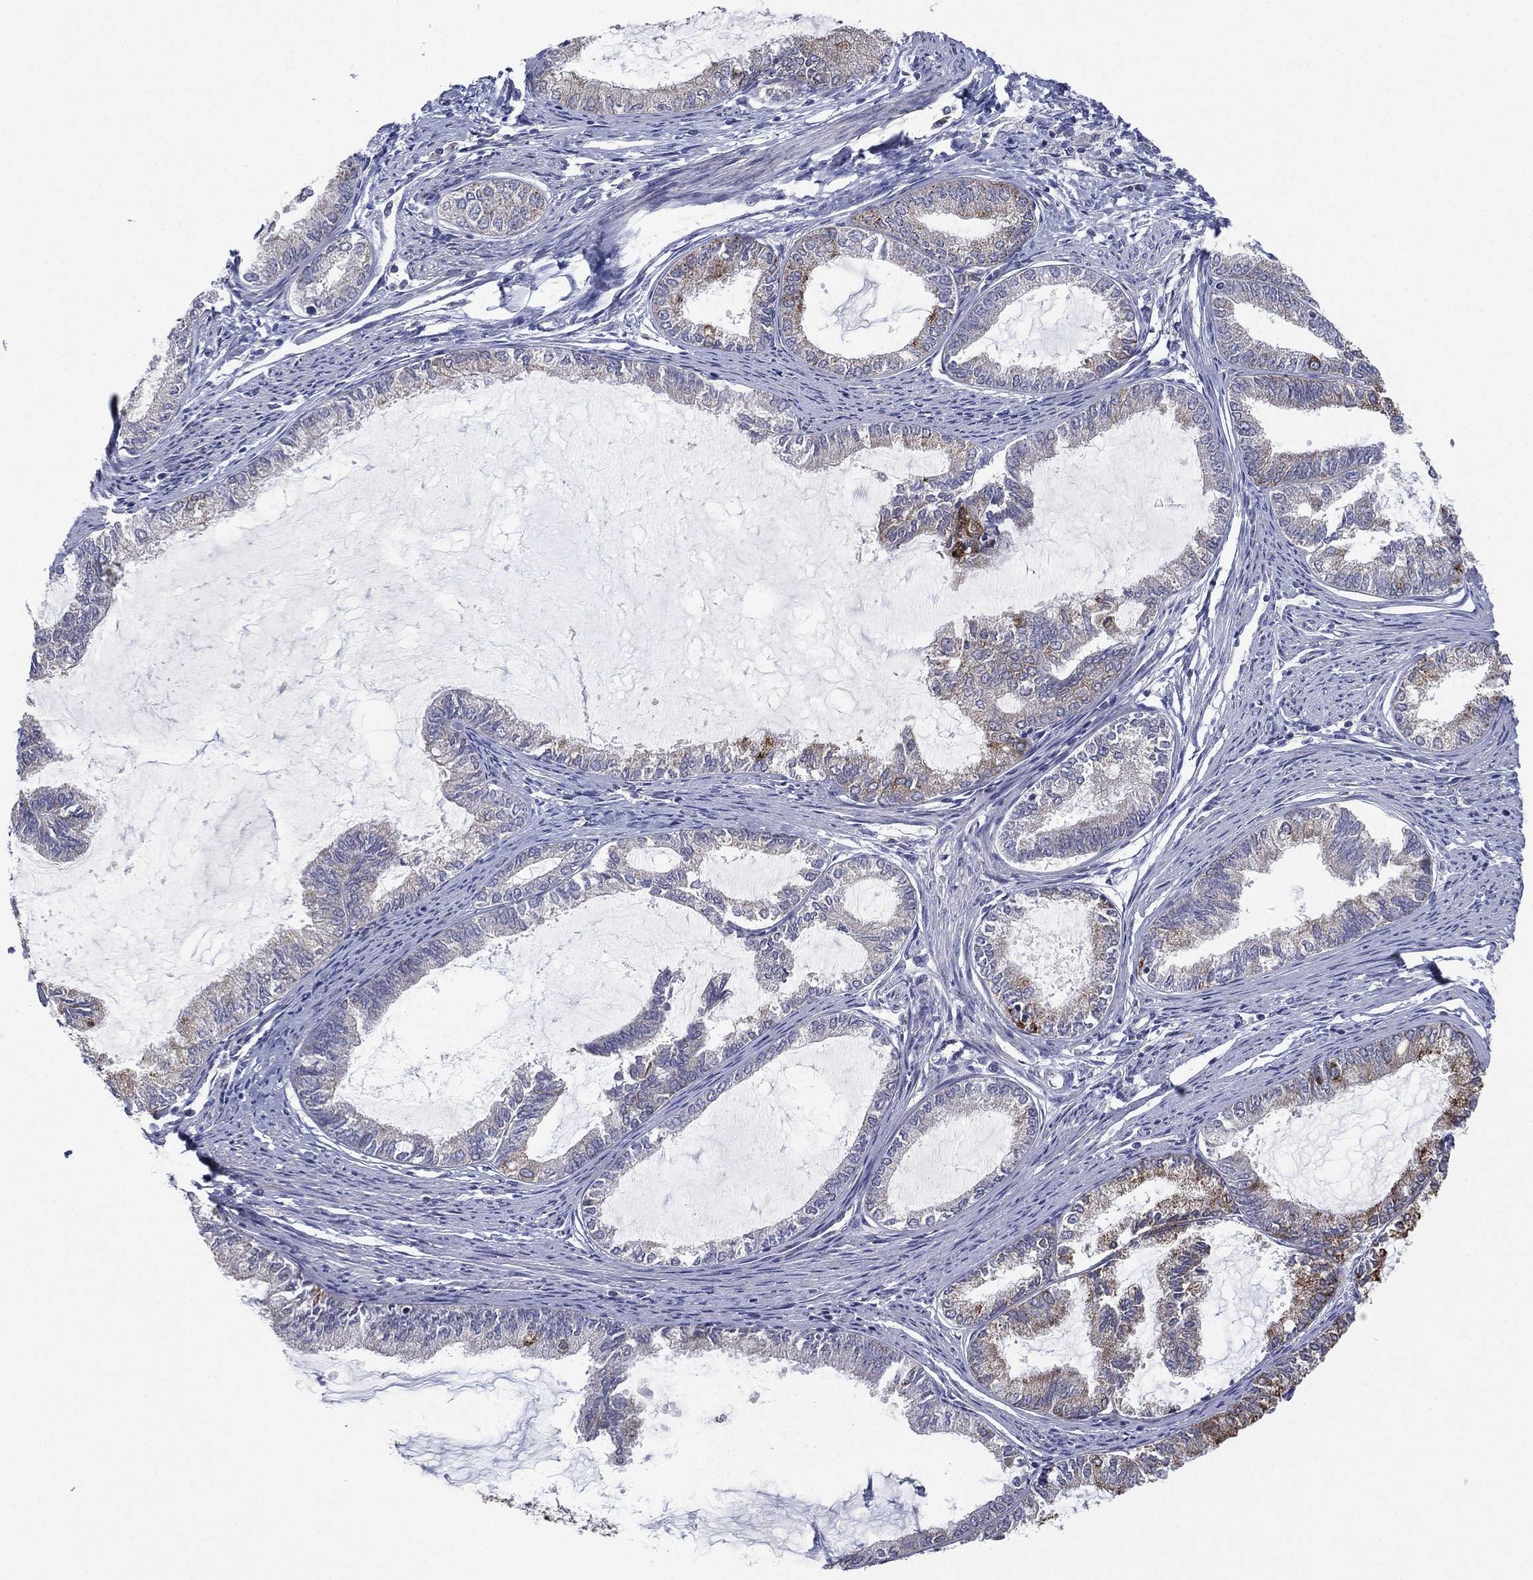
{"staining": {"intensity": "strong", "quantity": "<25%", "location": "cytoplasmic/membranous"}, "tissue": "endometrial cancer", "cell_type": "Tumor cells", "image_type": "cancer", "snomed": [{"axis": "morphology", "description": "Adenocarcinoma, NOS"}, {"axis": "topography", "description": "Endometrium"}], "caption": "Tumor cells demonstrate medium levels of strong cytoplasmic/membranous expression in about <25% of cells in human endometrial cancer (adenocarcinoma).", "gene": "KAT14", "patient": {"sex": "female", "age": 86}}